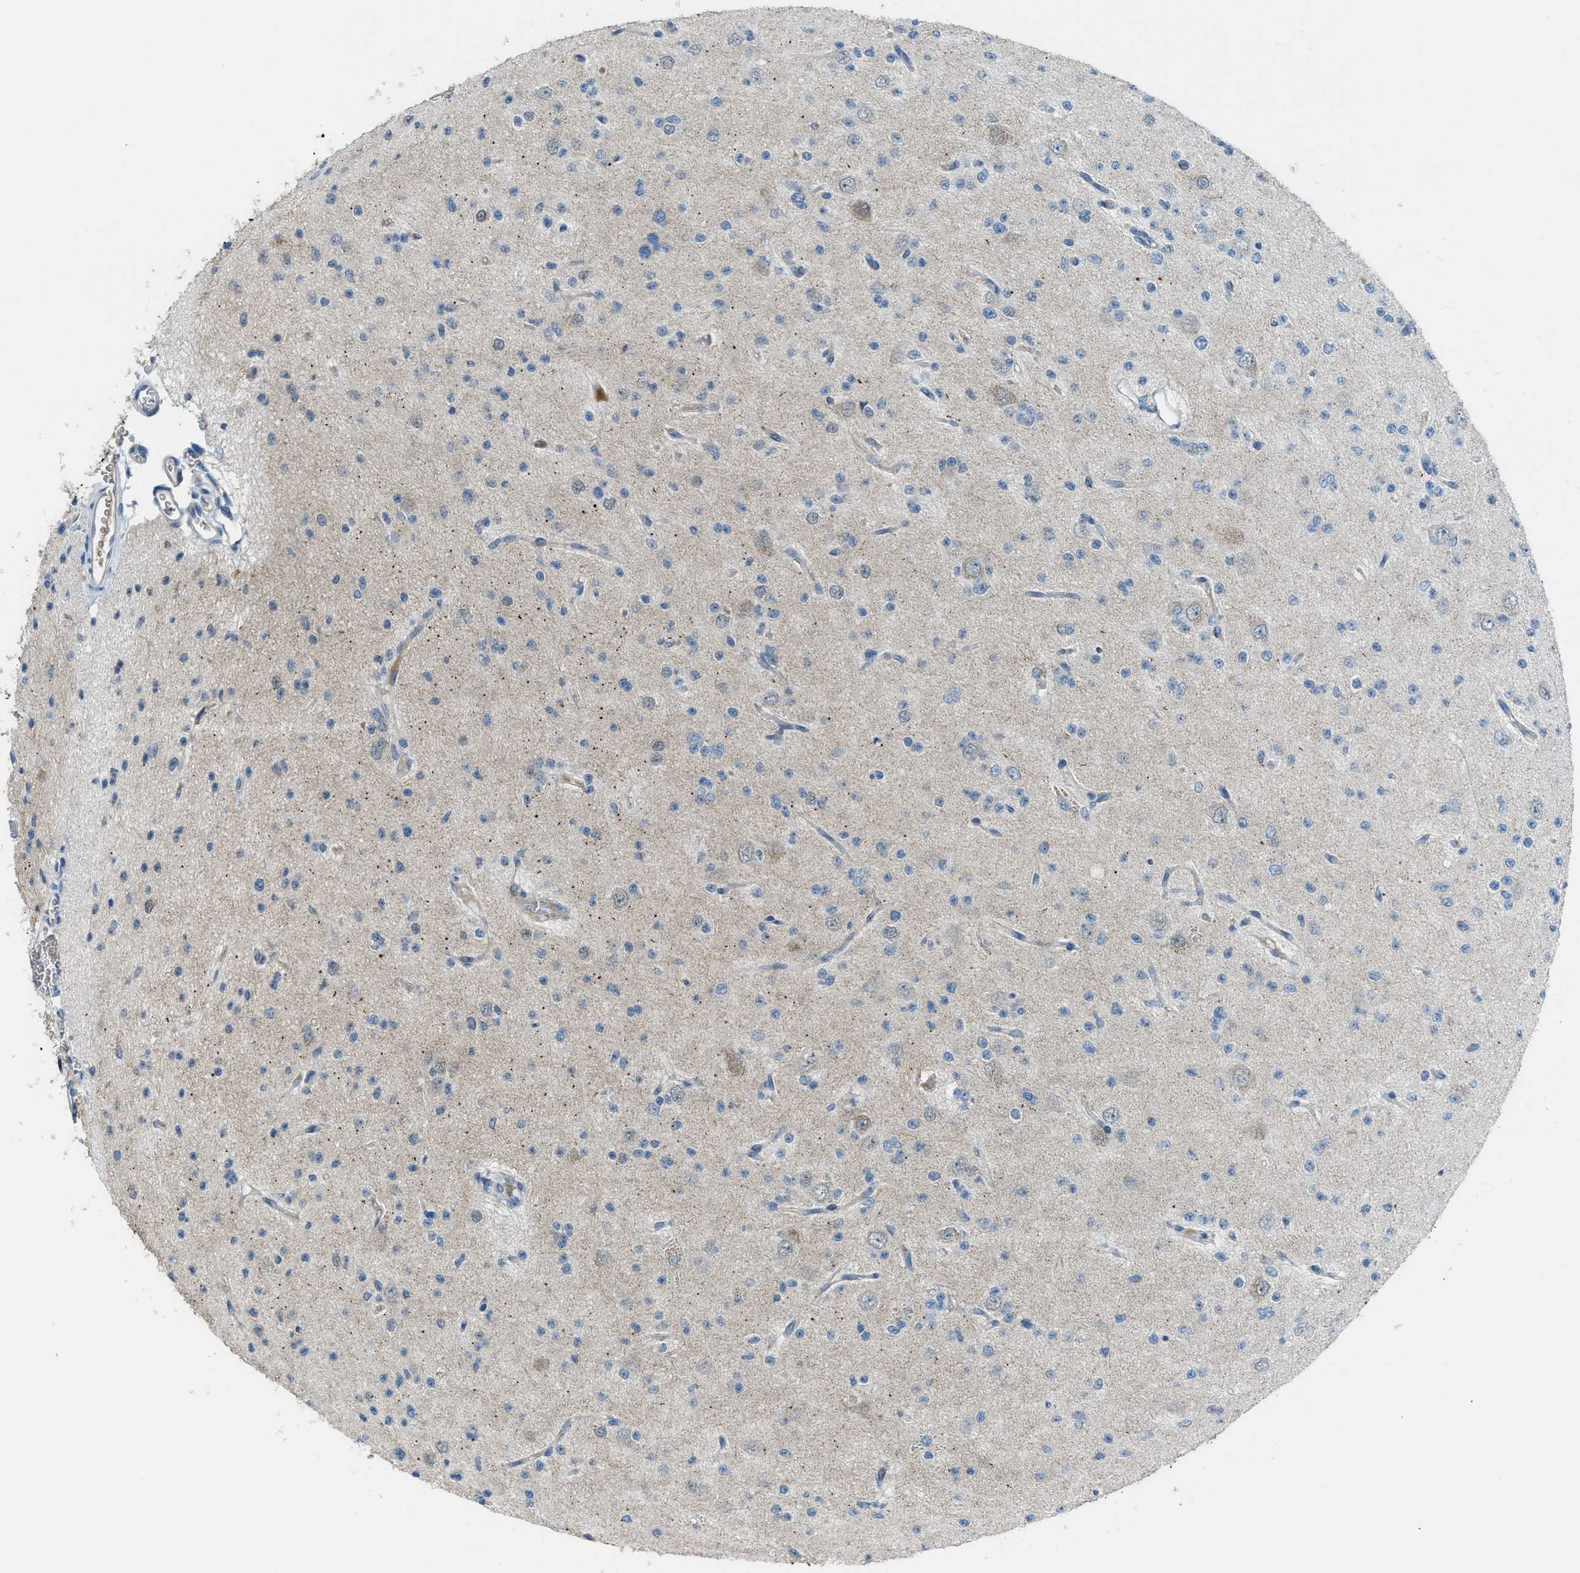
{"staining": {"intensity": "negative", "quantity": "none", "location": "none"}, "tissue": "glioma", "cell_type": "Tumor cells", "image_type": "cancer", "snomed": [{"axis": "morphology", "description": "Glioma, malignant, Low grade"}, {"axis": "topography", "description": "Brain"}], "caption": "Tumor cells are negative for protein expression in human malignant low-grade glioma.", "gene": "CDON", "patient": {"sex": "male", "age": 38}}